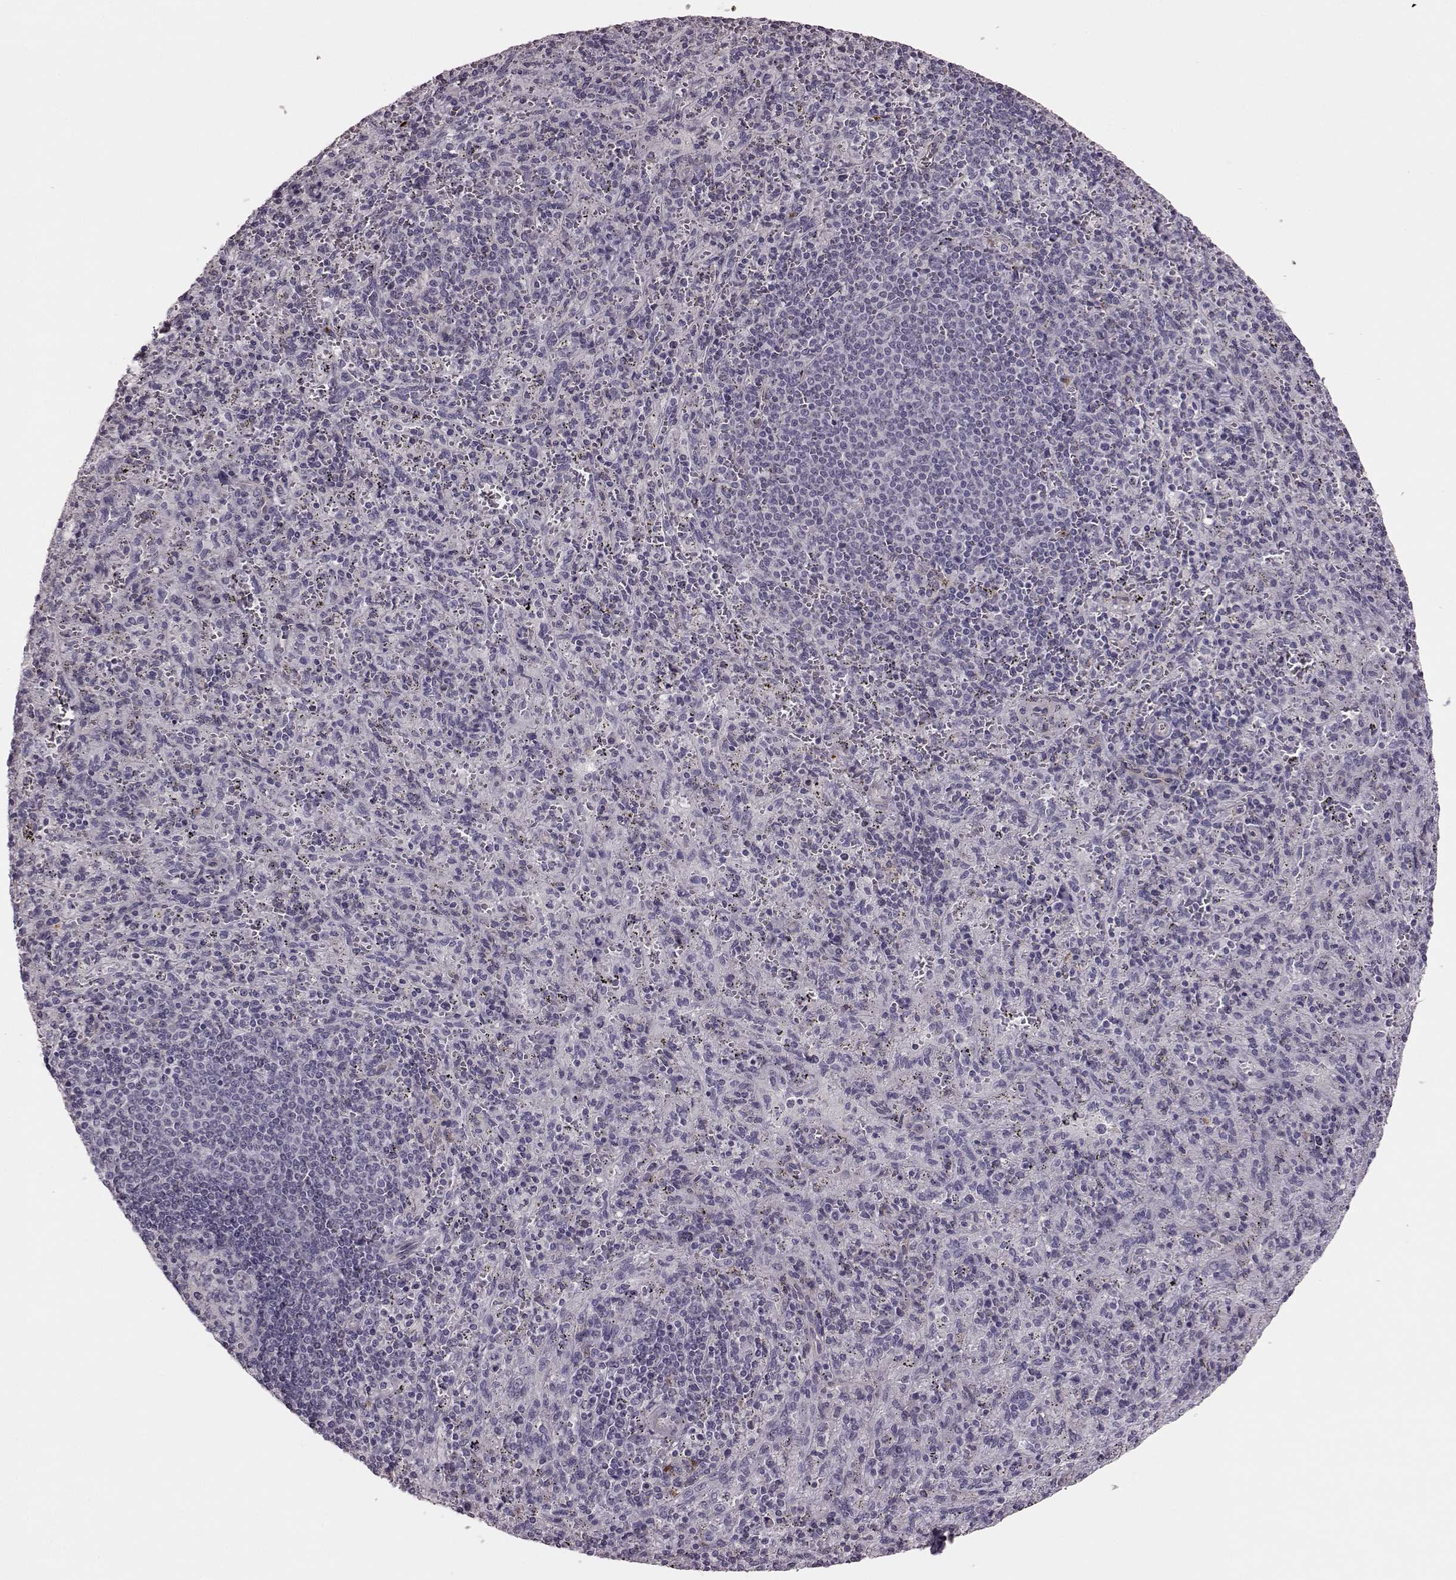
{"staining": {"intensity": "negative", "quantity": "none", "location": "none"}, "tissue": "spleen", "cell_type": "Cells in red pulp", "image_type": "normal", "snomed": [{"axis": "morphology", "description": "Normal tissue, NOS"}, {"axis": "topography", "description": "Spleen"}], "caption": "Immunohistochemical staining of unremarkable human spleen demonstrates no significant expression in cells in red pulp.", "gene": "SNTG1", "patient": {"sex": "male", "age": 57}}